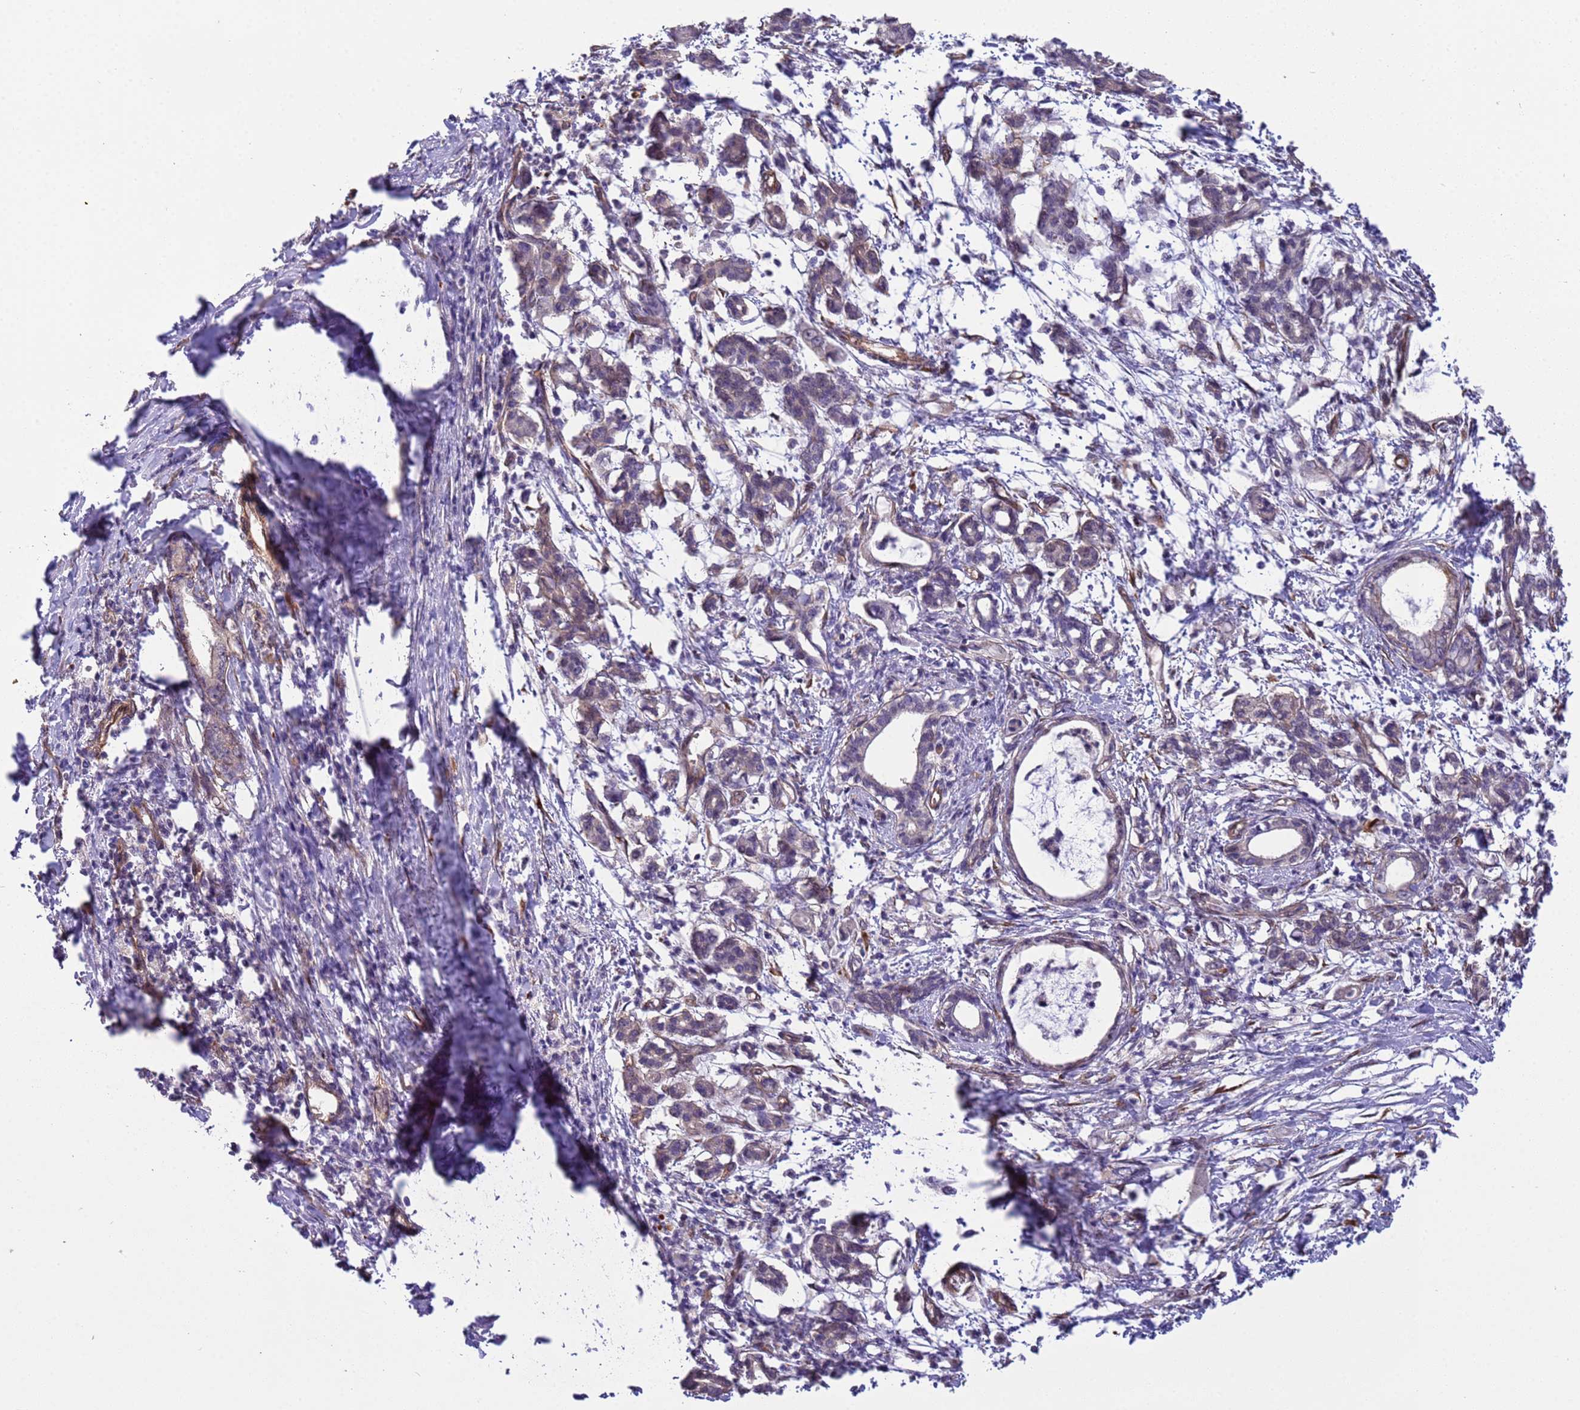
{"staining": {"intensity": "weak", "quantity": "25%-75%", "location": "cytoplasmic/membranous"}, "tissue": "pancreatic cancer", "cell_type": "Tumor cells", "image_type": "cancer", "snomed": [{"axis": "morphology", "description": "Adenocarcinoma, NOS"}, {"axis": "topography", "description": "Pancreas"}], "caption": "Protein staining displays weak cytoplasmic/membranous positivity in approximately 25%-75% of tumor cells in pancreatic adenocarcinoma. (DAB IHC with brightfield microscopy, high magnification).", "gene": "ITGB4", "patient": {"sex": "female", "age": 55}}